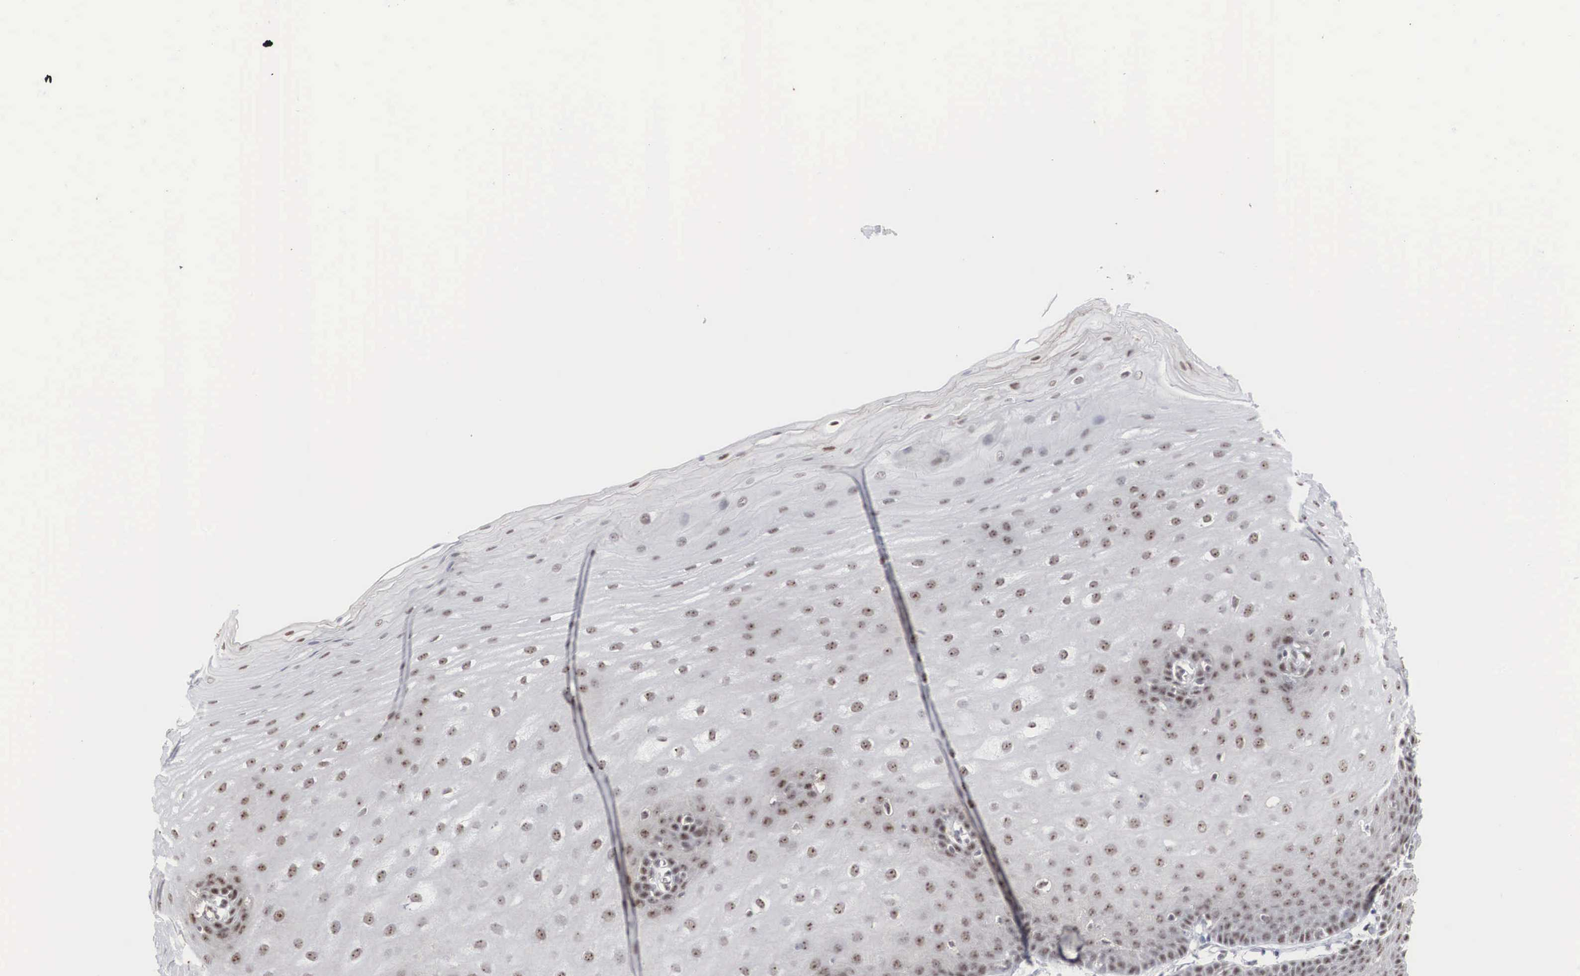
{"staining": {"intensity": "weak", "quantity": ">75%", "location": "nuclear"}, "tissue": "esophagus", "cell_type": "Squamous epithelial cells", "image_type": "normal", "snomed": [{"axis": "morphology", "description": "Normal tissue, NOS"}, {"axis": "topography", "description": "Esophagus"}], "caption": "Squamous epithelial cells reveal low levels of weak nuclear positivity in about >75% of cells in unremarkable human esophagus.", "gene": "AUTS2", "patient": {"sex": "male", "age": 70}}